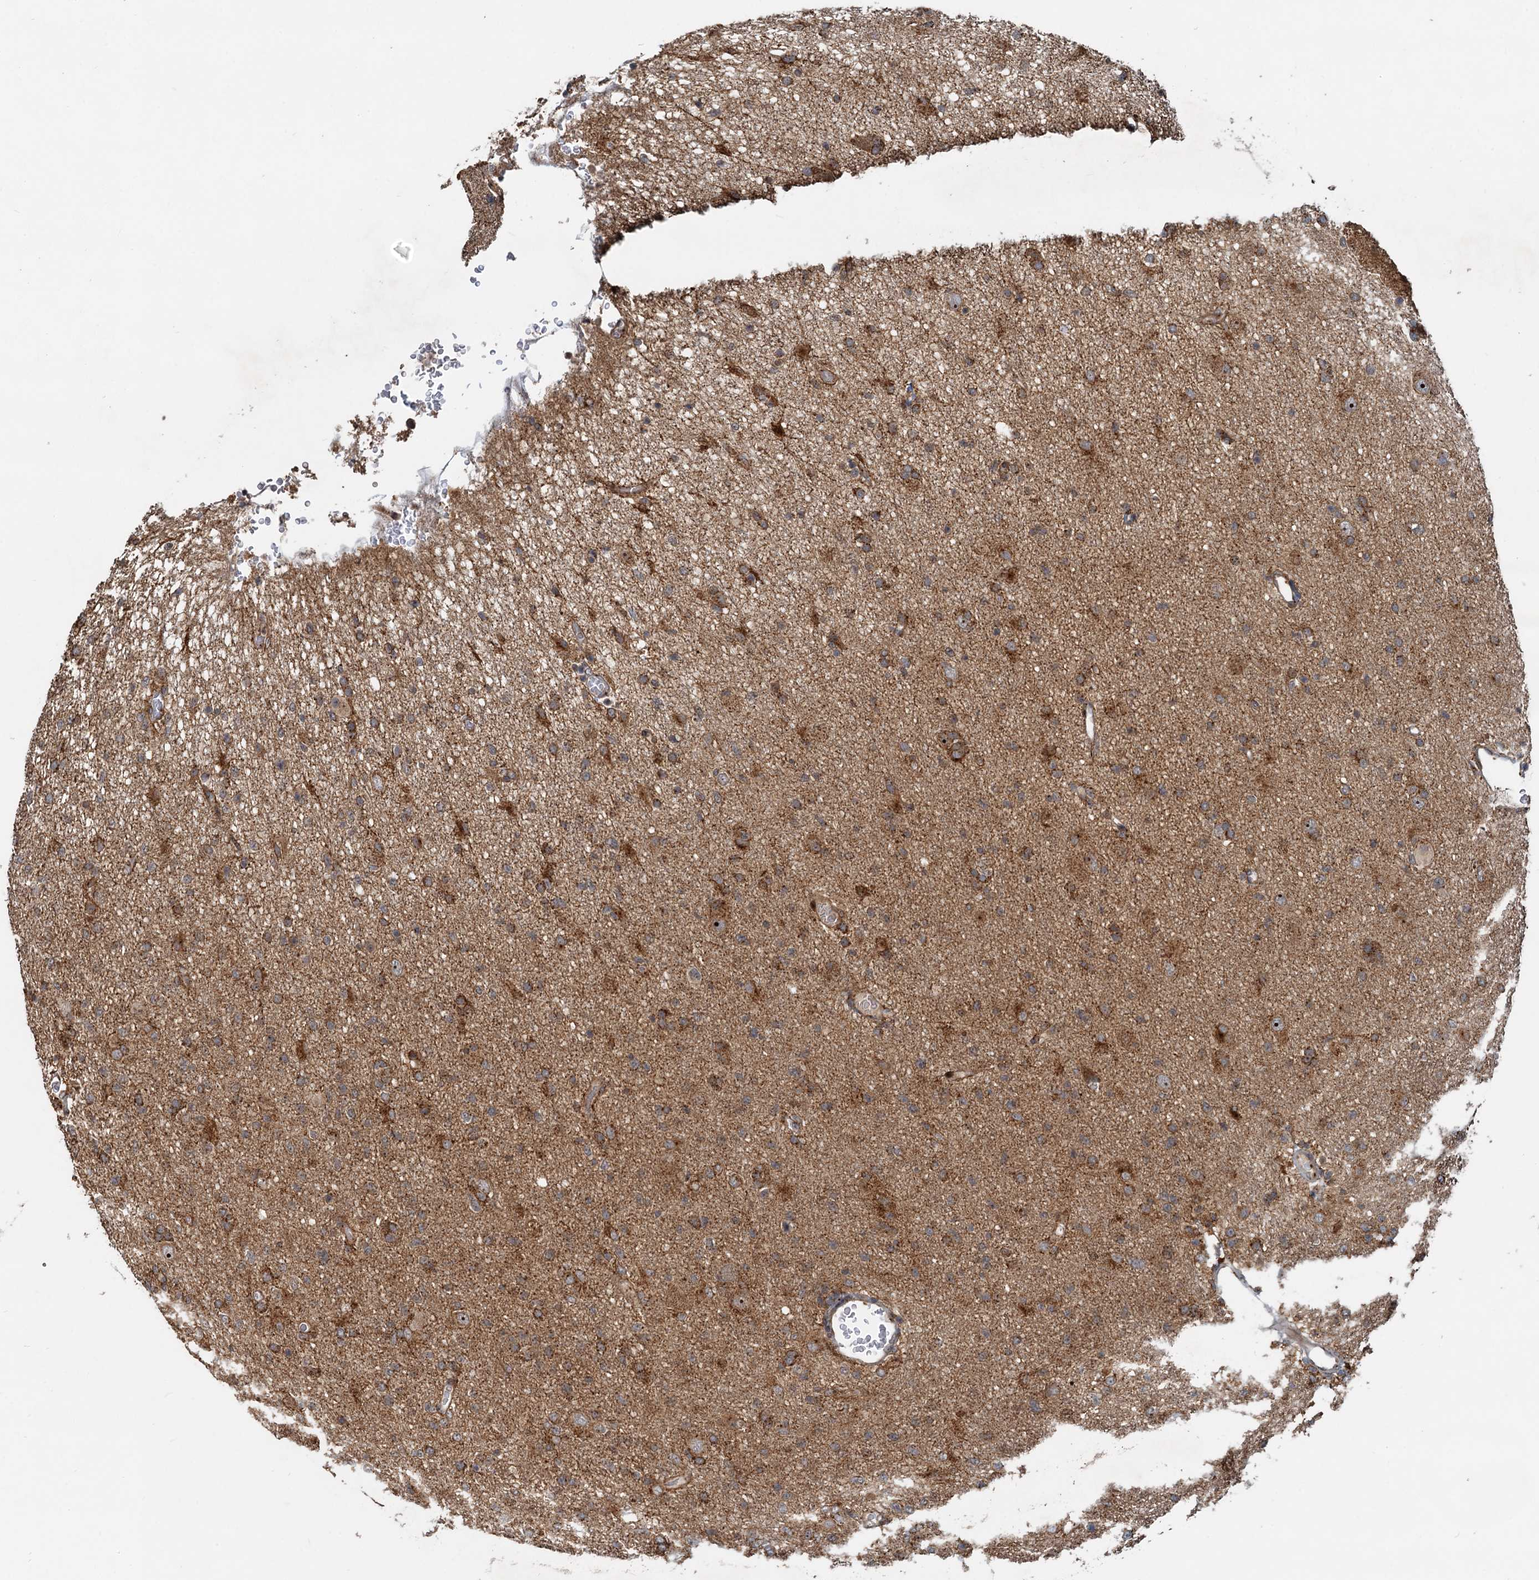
{"staining": {"intensity": "moderate", "quantity": "25%-75%", "location": "cytoplasmic/membranous"}, "tissue": "glioma", "cell_type": "Tumor cells", "image_type": "cancer", "snomed": [{"axis": "morphology", "description": "Glioma, malignant, High grade"}, {"axis": "topography", "description": "Brain"}], "caption": "The immunohistochemical stain shows moderate cytoplasmic/membranous expression in tumor cells of malignant high-grade glioma tissue.", "gene": "CEP68", "patient": {"sex": "female", "age": 57}}